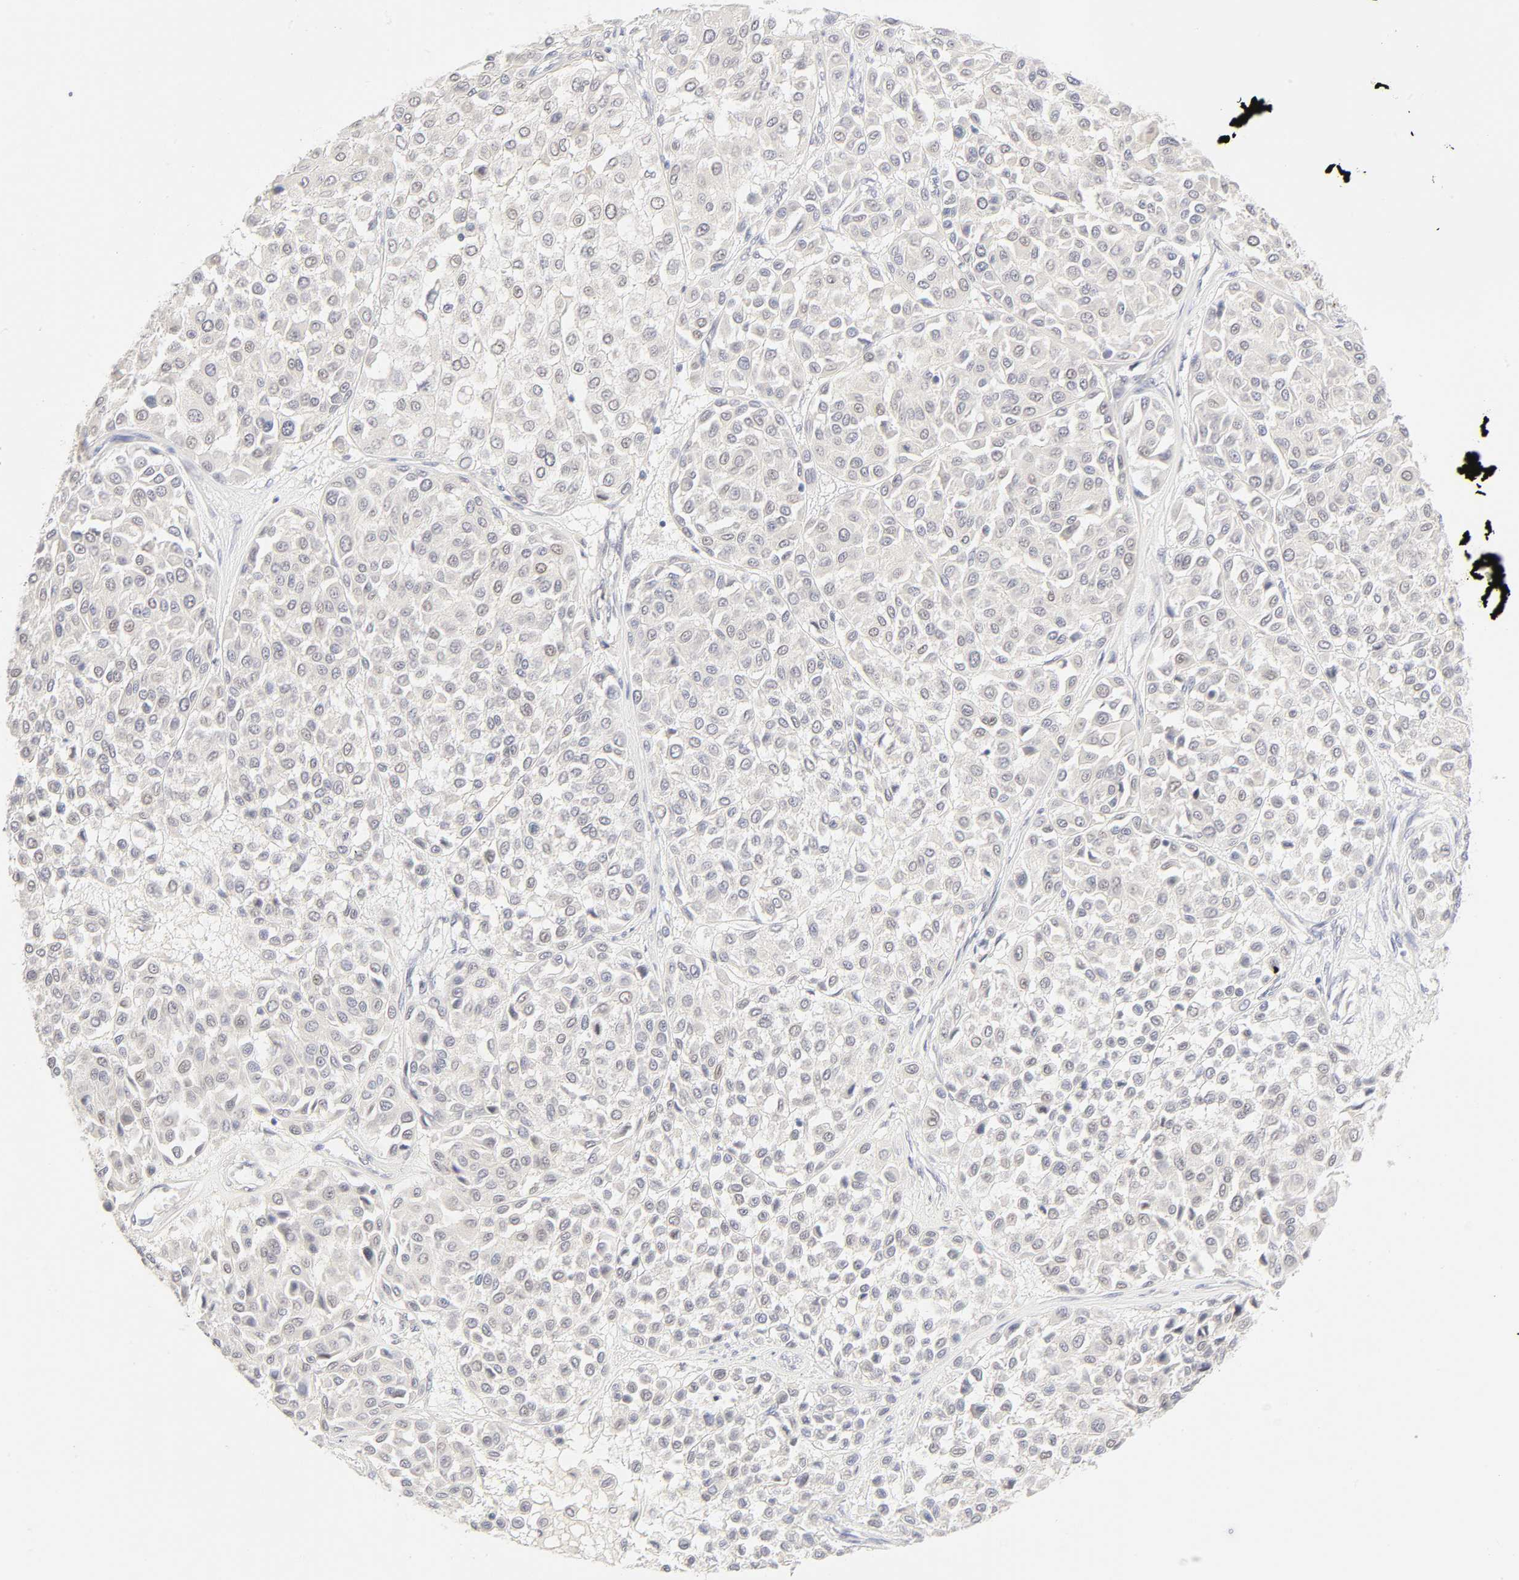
{"staining": {"intensity": "negative", "quantity": "none", "location": "none"}, "tissue": "melanoma", "cell_type": "Tumor cells", "image_type": "cancer", "snomed": [{"axis": "morphology", "description": "Malignant melanoma, Metastatic site"}, {"axis": "topography", "description": "Soft tissue"}], "caption": "Tumor cells are negative for brown protein staining in melanoma.", "gene": "CYP4B1", "patient": {"sex": "male", "age": 41}}